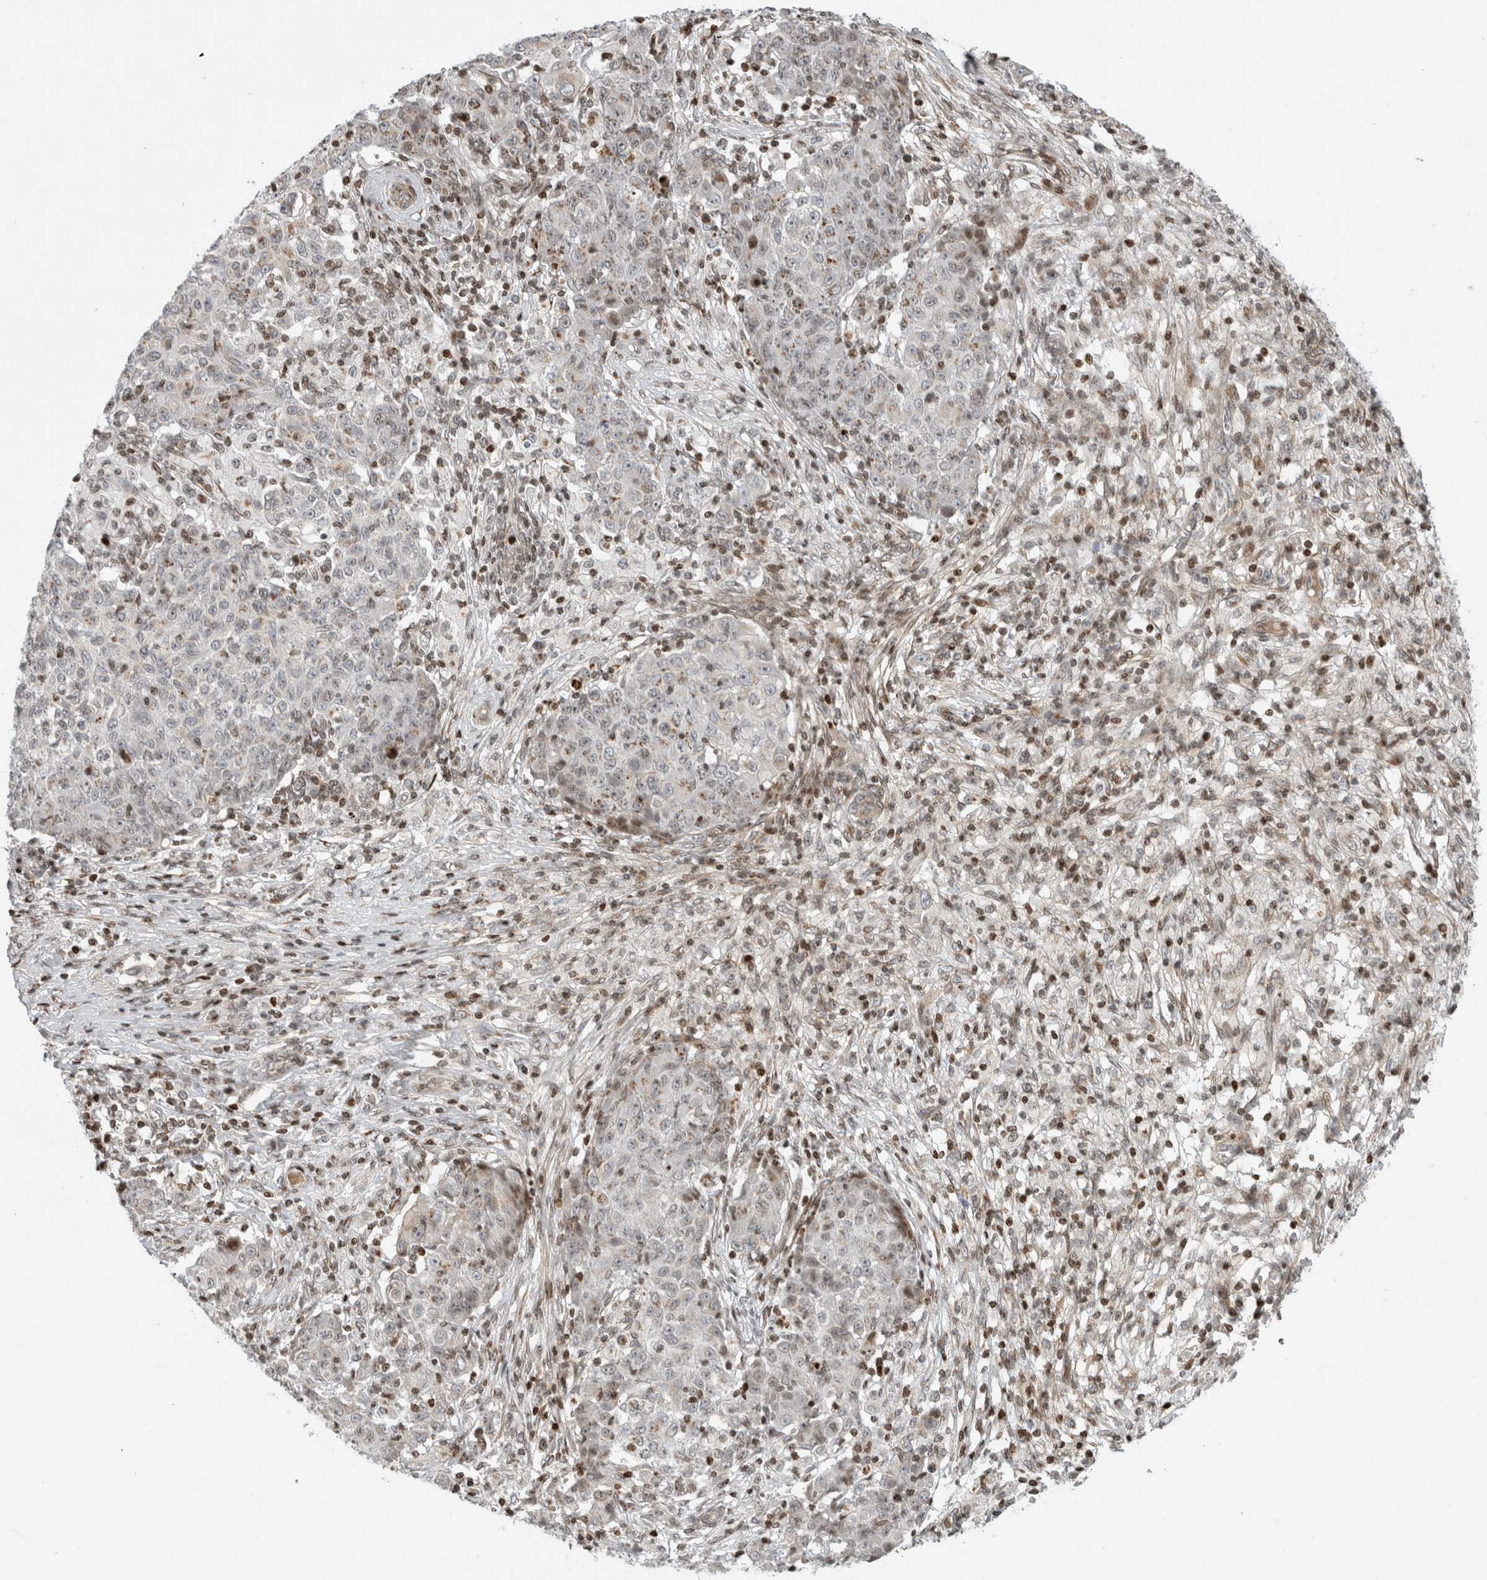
{"staining": {"intensity": "negative", "quantity": "none", "location": "none"}, "tissue": "ovarian cancer", "cell_type": "Tumor cells", "image_type": "cancer", "snomed": [{"axis": "morphology", "description": "Carcinoma, endometroid"}, {"axis": "topography", "description": "Ovary"}], "caption": "A high-resolution histopathology image shows IHC staining of ovarian cancer, which displays no significant expression in tumor cells.", "gene": "GINS4", "patient": {"sex": "female", "age": 42}}